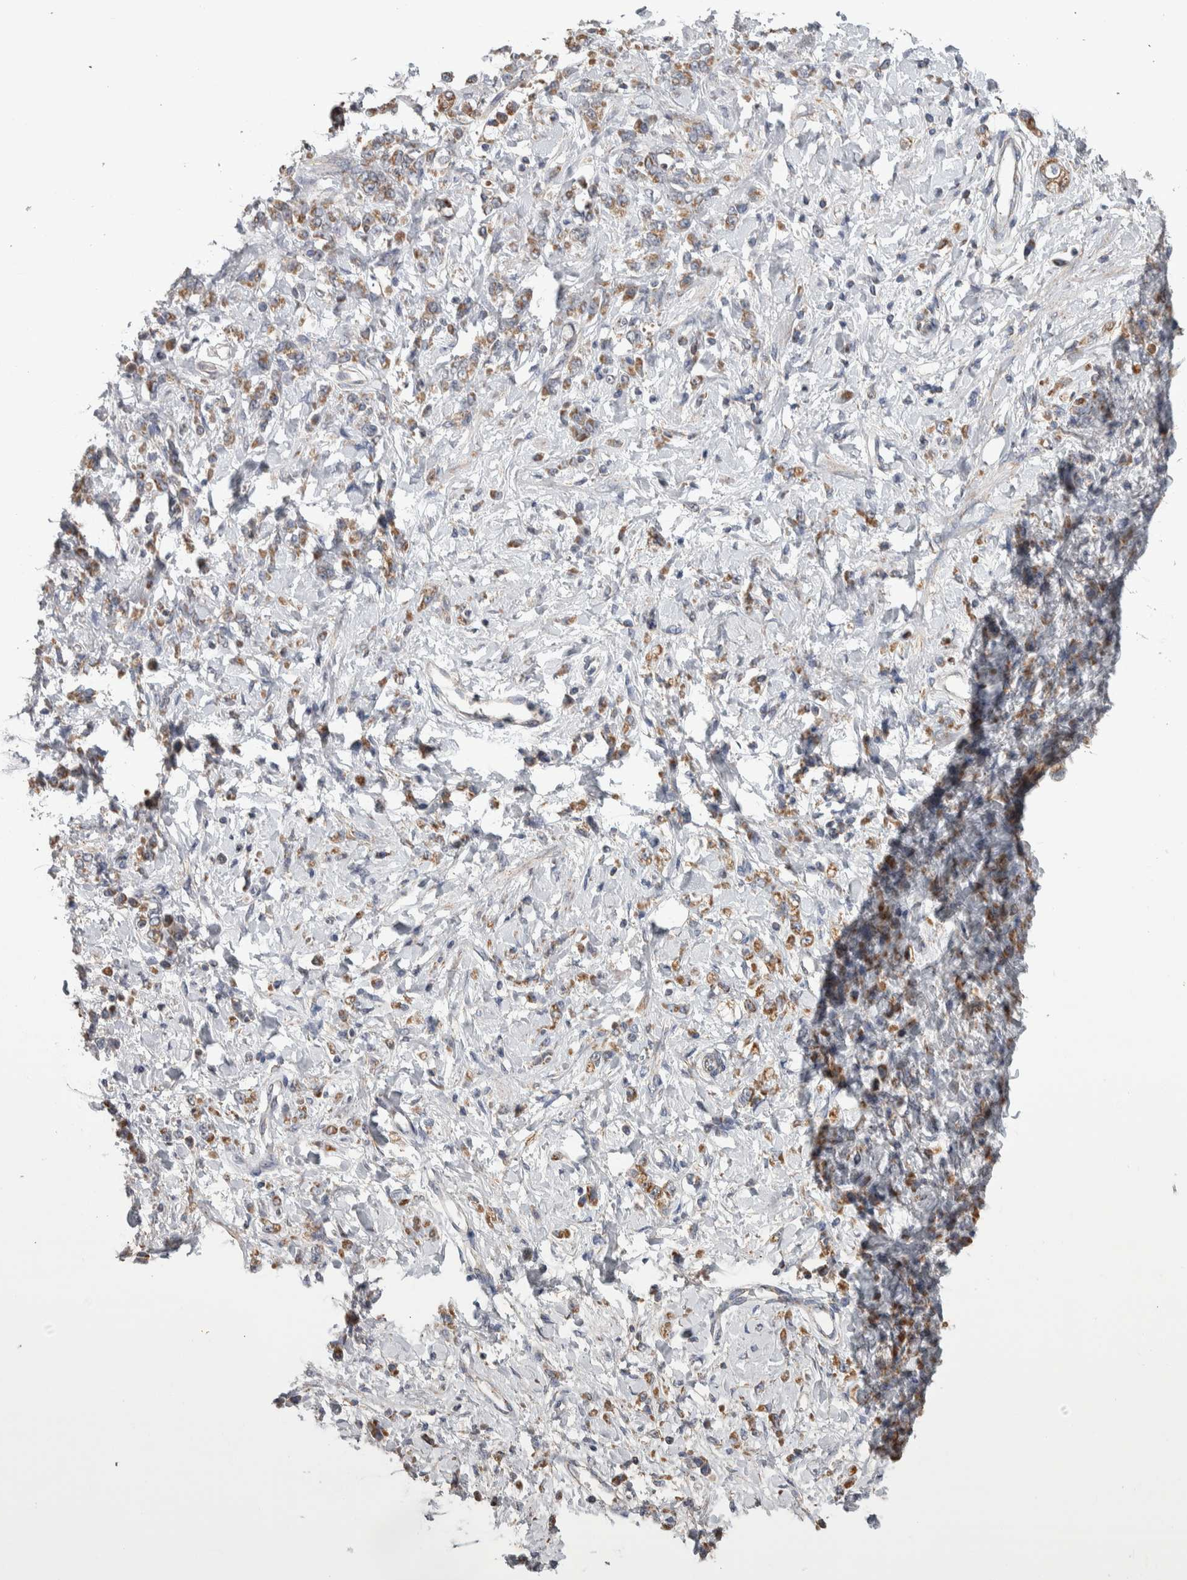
{"staining": {"intensity": "moderate", "quantity": ">75%", "location": "cytoplasmic/membranous"}, "tissue": "stomach cancer", "cell_type": "Tumor cells", "image_type": "cancer", "snomed": [{"axis": "morphology", "description": "Normal tissue, NOS"}, {"axis": "morphology", "description": "Adenocarcinoma, NOS"}, {"axis": "topography", "description": "Stomach"}], "caption": "Stomach cancer stained with a brown dye shows moderate cytoplasmic/membranous positive positivity in about >75% of tumor cells.", "gene": "SCO1", "patient": {"sex": "male", "age": 82}}